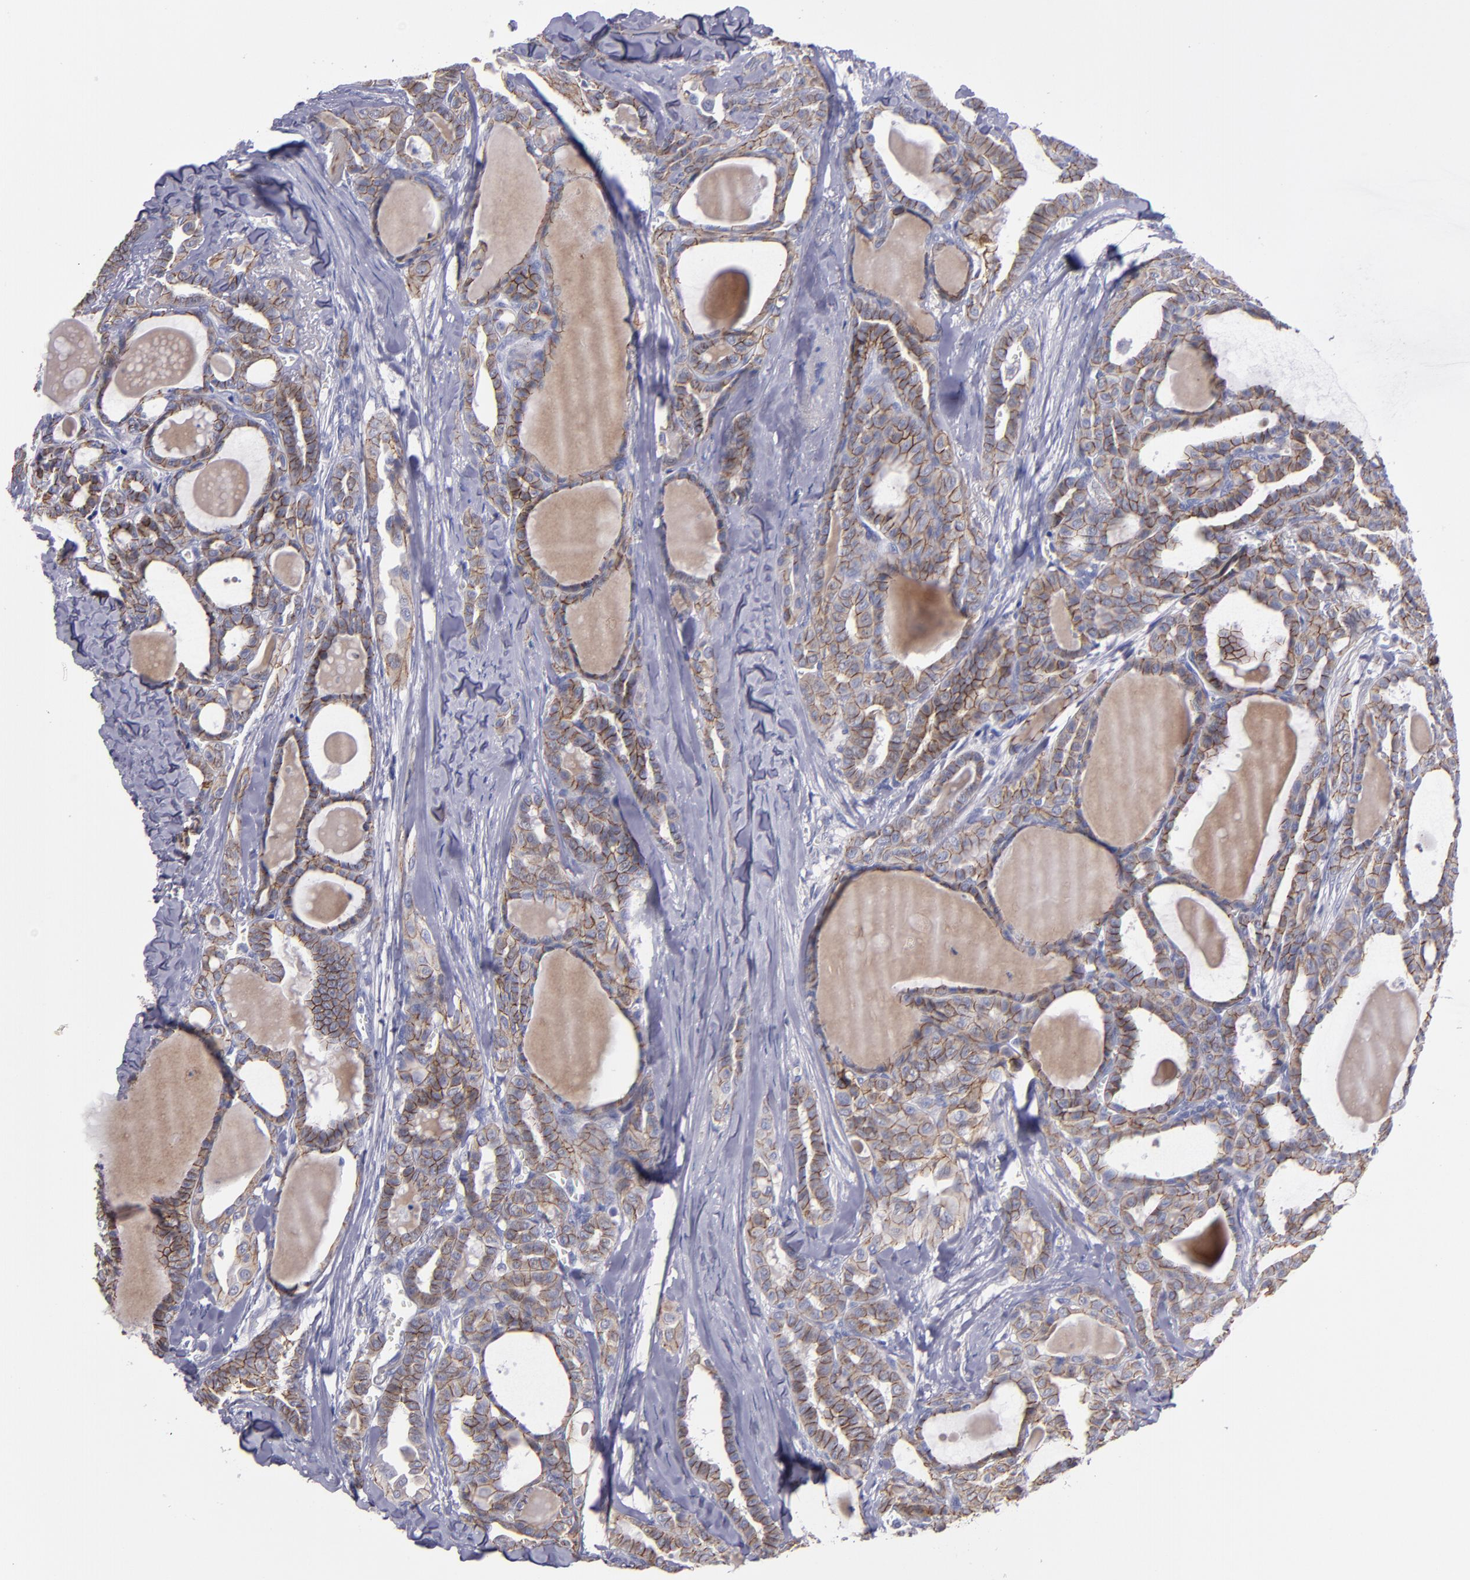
{"staining": {"intensity": "moderate", "quantity": ">75%", "location": "cytoplasmic/membranous"}, "tissue": "thyroid cancer", "cell_type": "Tumor cells", "image_type": "cancer", "snomed": [{"axis": "morphology", "description": "Carcinoma, NOS"}, {"axis": "topography", "description": "Thyroid gland"}], "caption": "Protein staining shows moderate cytoplasmic/membranous expression in approximately >75% of tumor cells in thyroid carcinoma.", "gene": "CDH3", "patient": {"sex": "female", "age": 91}}